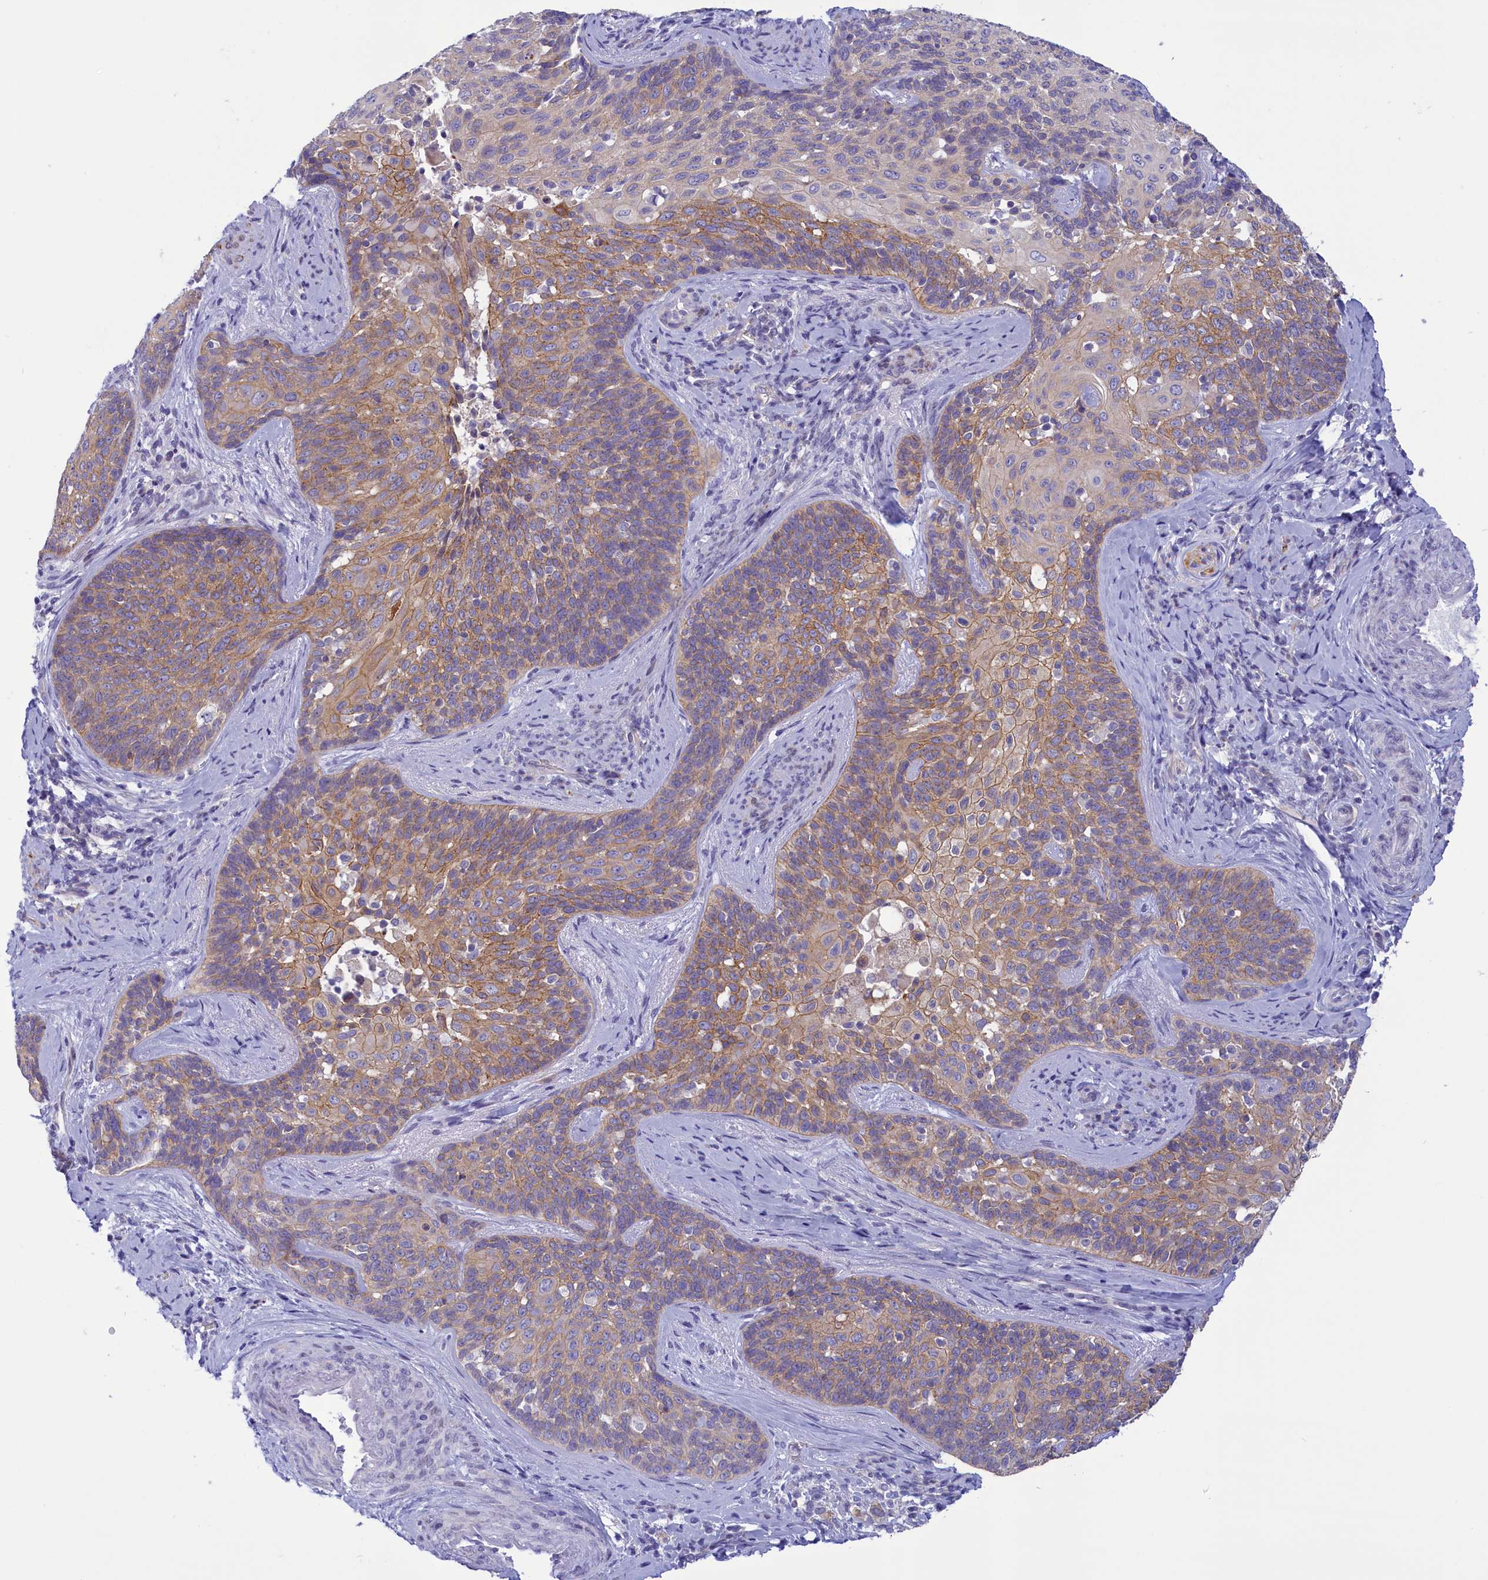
{"staining": {"intensity": "moderate", "quantity": "25%-75%", "location": "cytoplasmic/membranous"}, "tissue": "cervical cancer", "cell_type": "Tumor cells", "image_type": "cancer", "snomed": [{"axis": "morphology", "description": "Squamous cell carcinoma, NOS"}, {"axis": "topography", "description": "Cervix"}], "caption": "There is medium levels of moderate cytoplasmic/membranous positivity in tumor cells of cervical cancer, as demonstrated by immunohistochemical staining (brown color).", "gene": "CORO2A", "patient": {"sex": "female", "age": 50}}